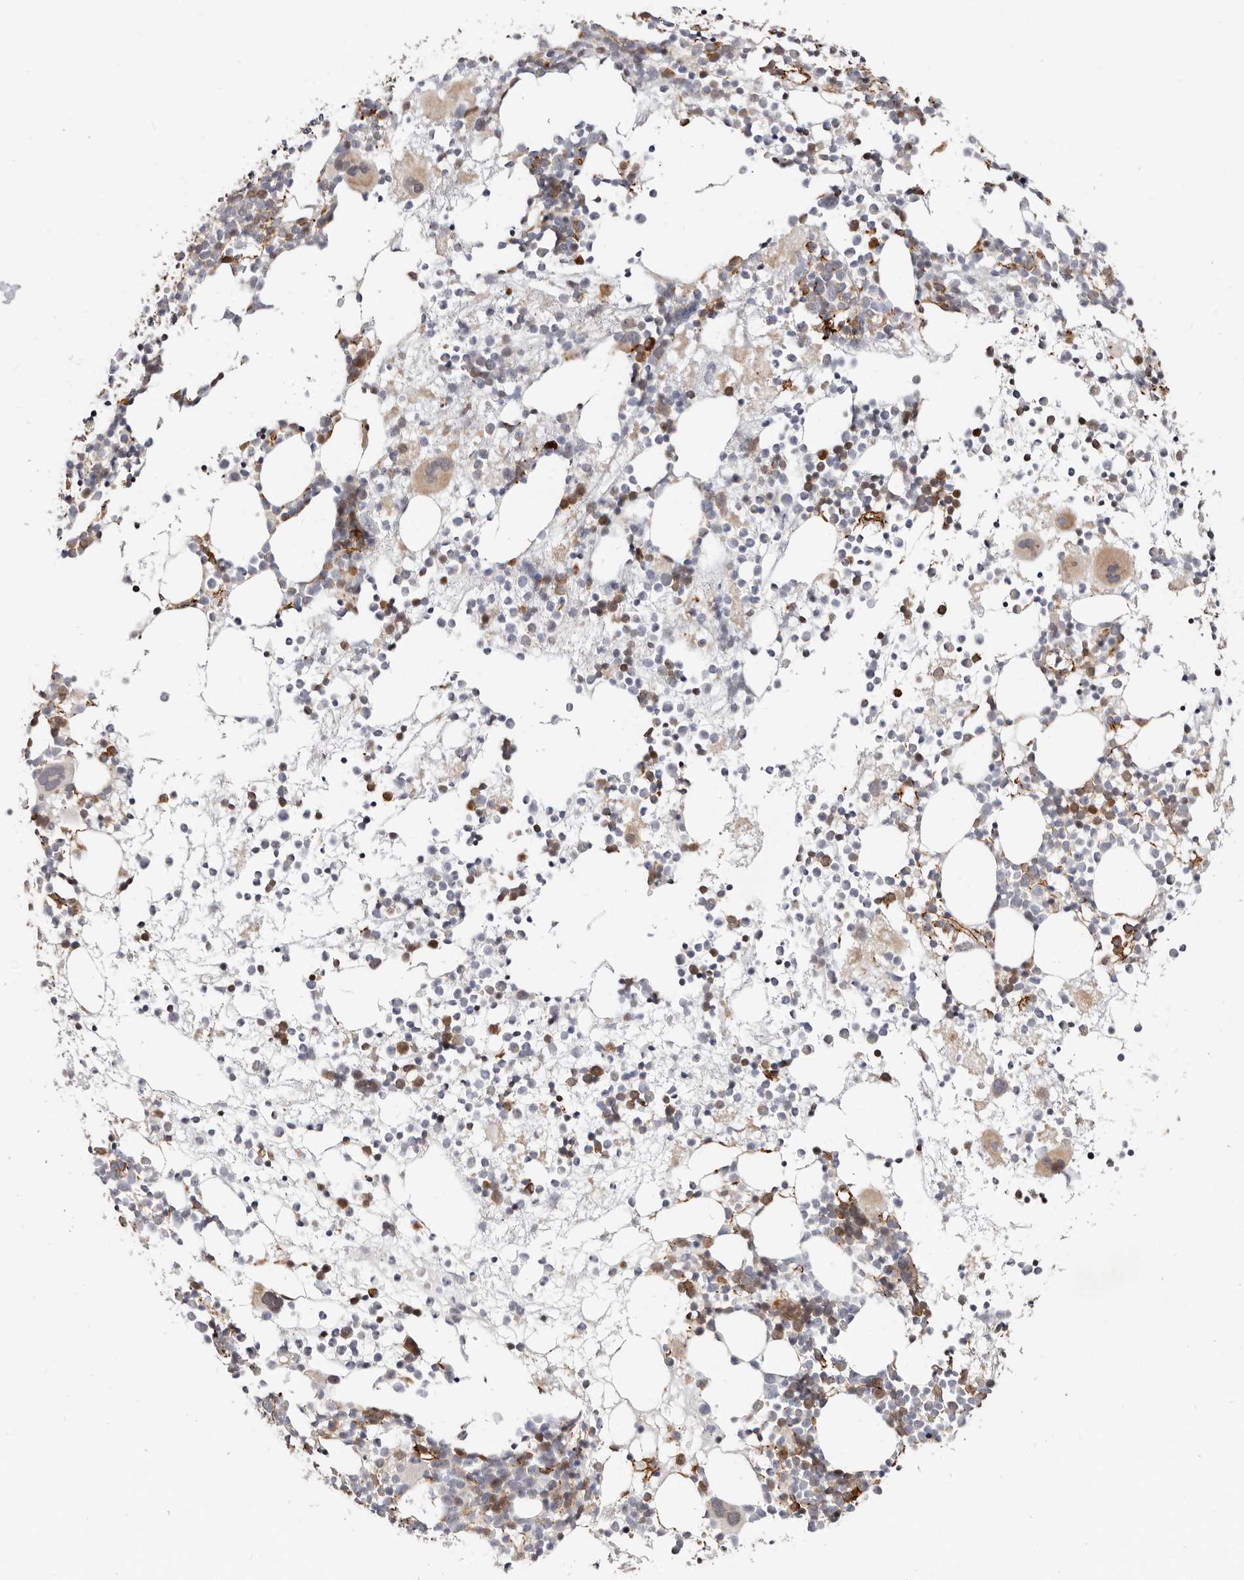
{"staining": {"intensity": "strong", "quantity": "<25%", "location": "cytoplasmic/membranous"}, "tissue": "bone marrow", "cell_type": "Hematopoietic cells", "image_type": "normal", "snomed": [{"axis": "morphology", "description": "Normal tissue, NOS"}, {"axis": "topography", "description": "Bone marrow"}], "caption": "Human bone marrow stained for a protein (brown) exhibits strong cytoplasmic/membranous positive positivity in about <25% of hematopoietic cells.", "gene": "CTNNB1", "patient": {"sex": "female", "age": 57}}